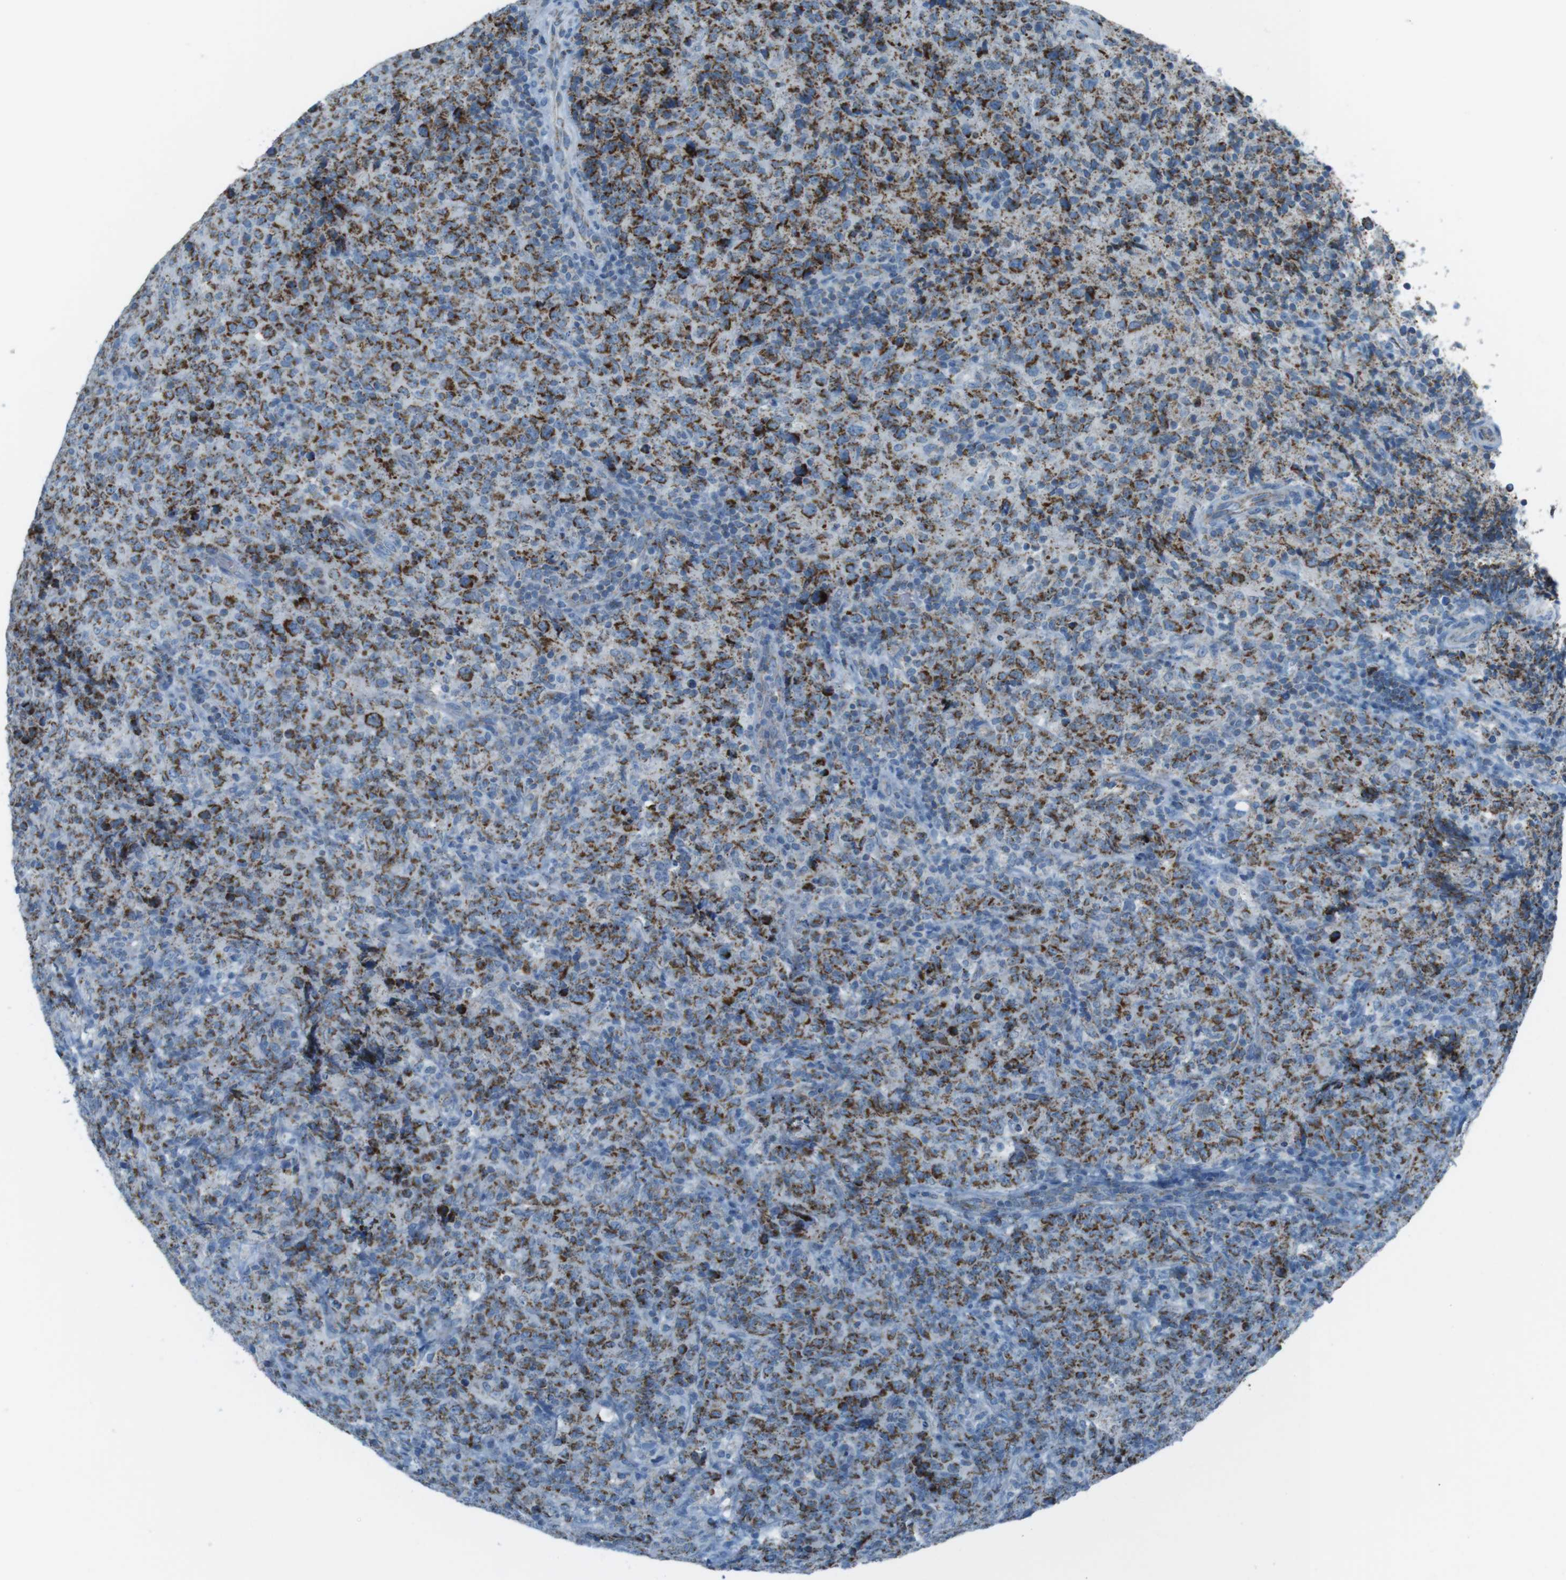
{"staining": {"intensity": "strong", "quantity": ">75%", "location": "cytoplasmic/membranous"}, "tissue": "lymphoma", "cell_type": "Tumor cells", "image_type": "cancer", "snomed": [{"axis": "morphology", "description": "Malignant lymphoma, non-Hodgkin's type, High grade"}, {"axis": "topography", "description": "Tonsil"}], "caption": "Brown immunohistochemical staining in lymphoma demonstrates strong cytoplasmic/membranous staining in about >75% of tumor cells. (Brightfield microscopy of DAB IHC at high magnification).", "gene": "DNAJA3", "patient": {"sex": "female", "age": 36}}